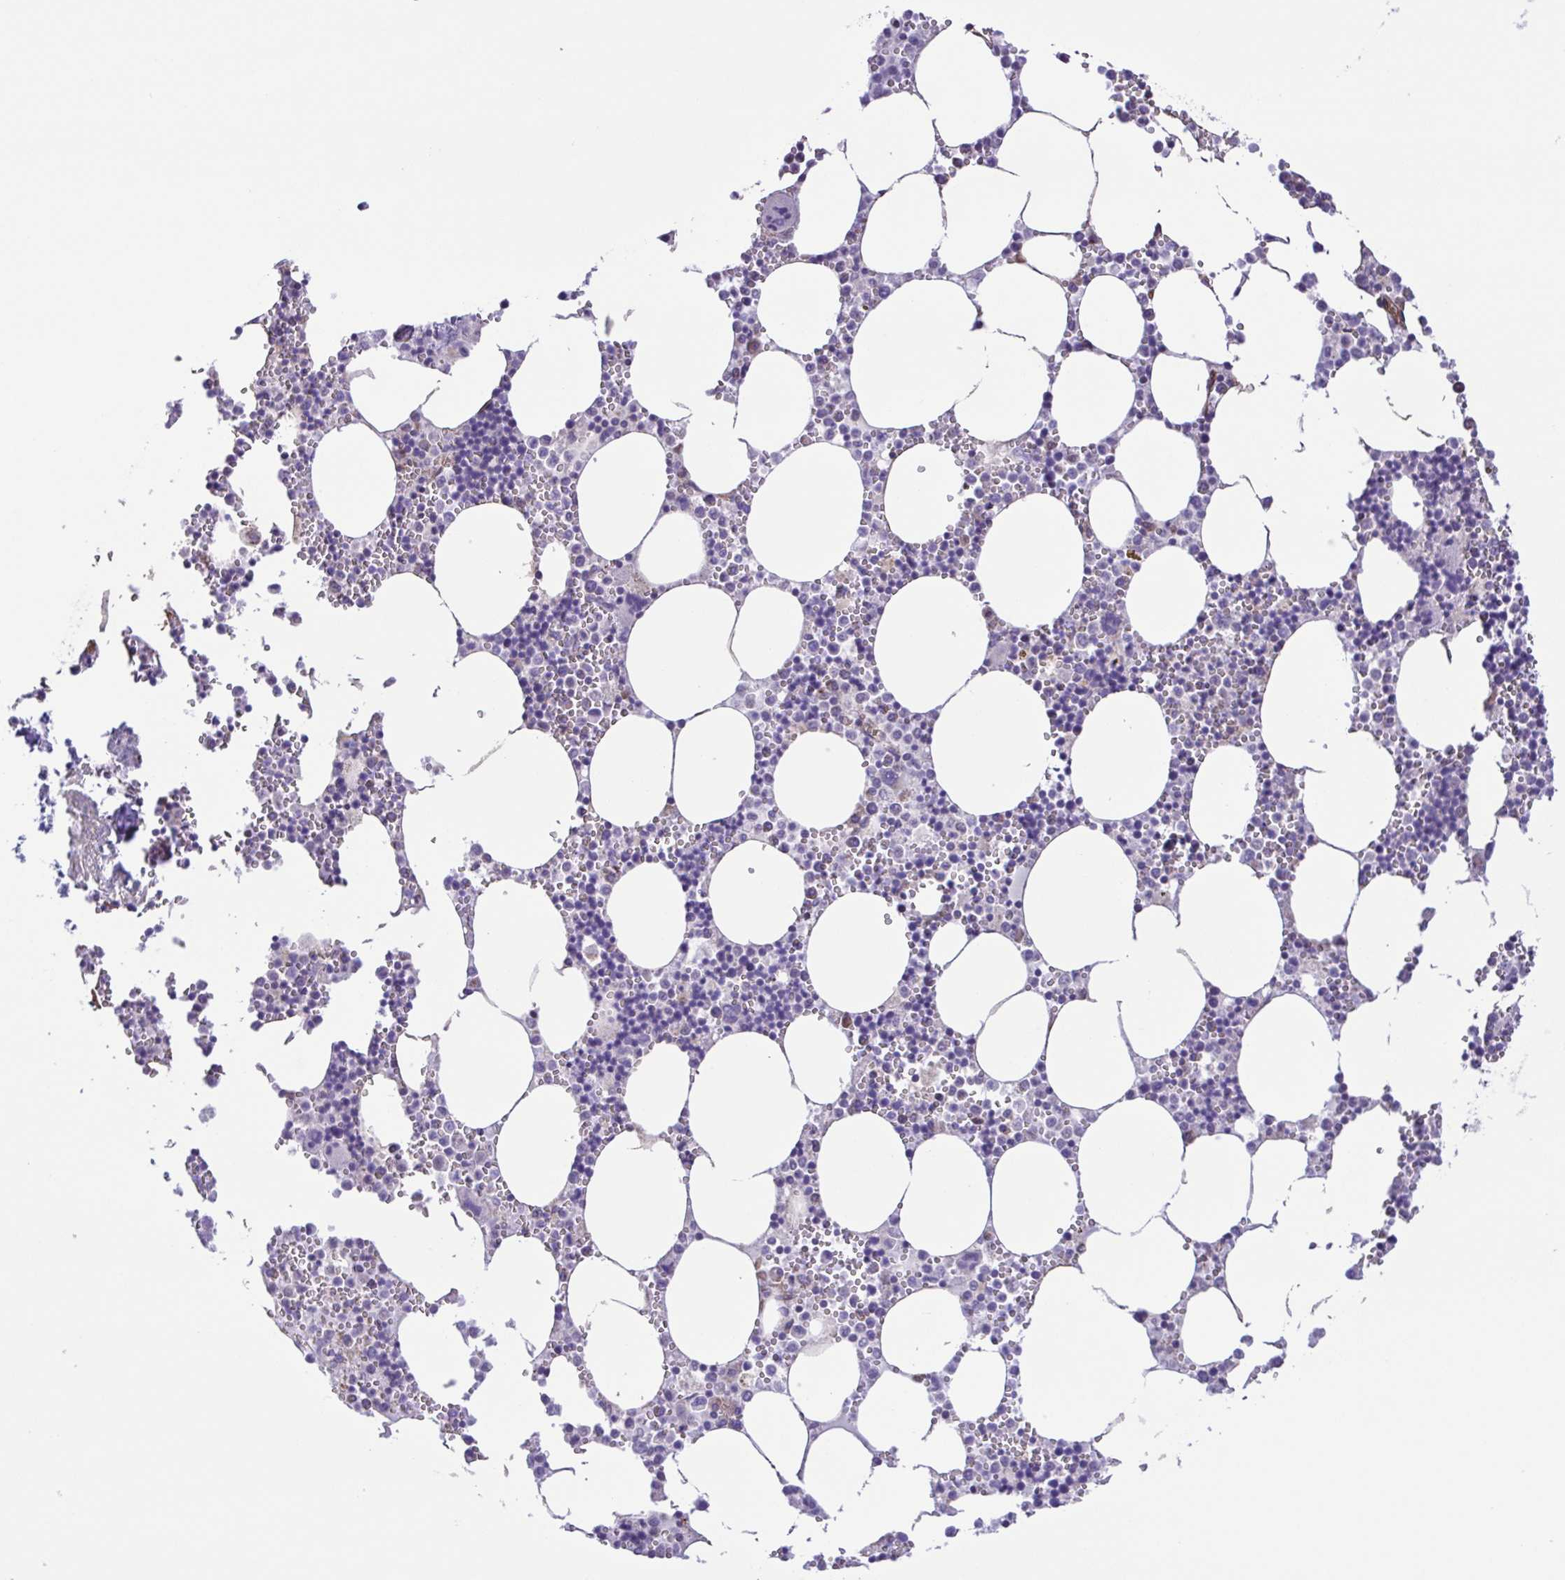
{"staining": {"intensity": "negative", "quantity": "none", "location": "none"}, "tissue": "bone marrow", "cell_type": "Hematopoietic cells", "image_type": "normal", "snomed": [{"axis": "morphology", "description": "Normal tissue, NOS"}, {"axis": "topography", "description": "Bone marrow"}], "caption": "Normal bone marrow was stained to show a protein in brown. There is no significant staining in hematopoietic cells. Nuclei are stained in blue.", "gene": "FLT1", "patient": {"sex": "male", "age": 54}}